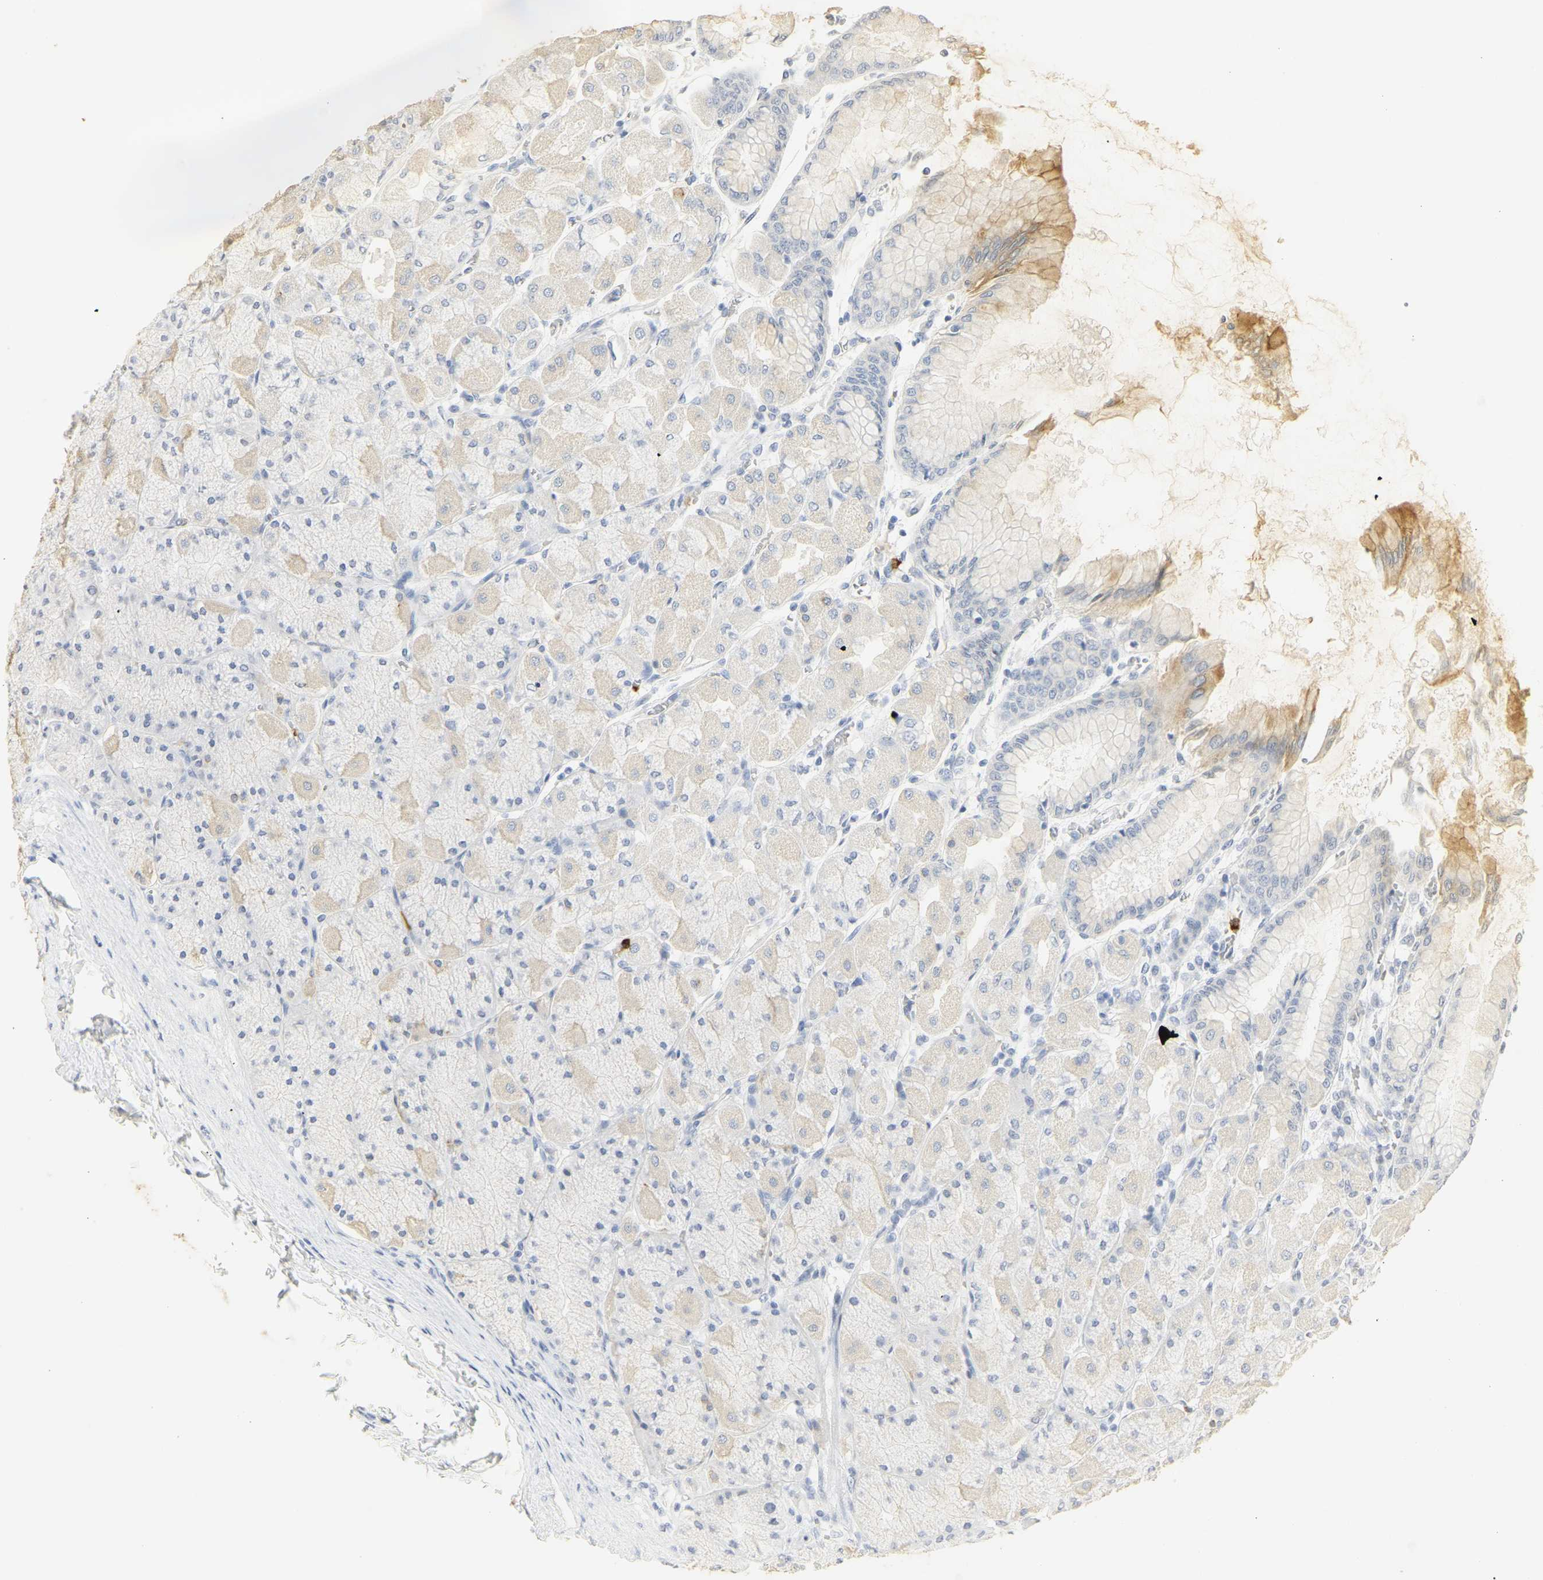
{"staining": {"intensity": "strong", "quantity": "<25%", "location": "cytoplasmic/membranous"}, "tissue": "stomach", "cell_type": "Glandular cells", "image_type": "normal", "snomed": [{"axis": "morphology", "description": "Normal tissue, NOS"}, {"axis": "topography", "description": "Stomach, upper"}], "caption": "This is a photomicrograph of immunohistochemistry (IHC) staining of normal stomach, which shows strong expression in the cytoplasmic/membranous of glandular cells.", "gene": "CEACAM5", "patient": {"sex": "female", "age": 56}}